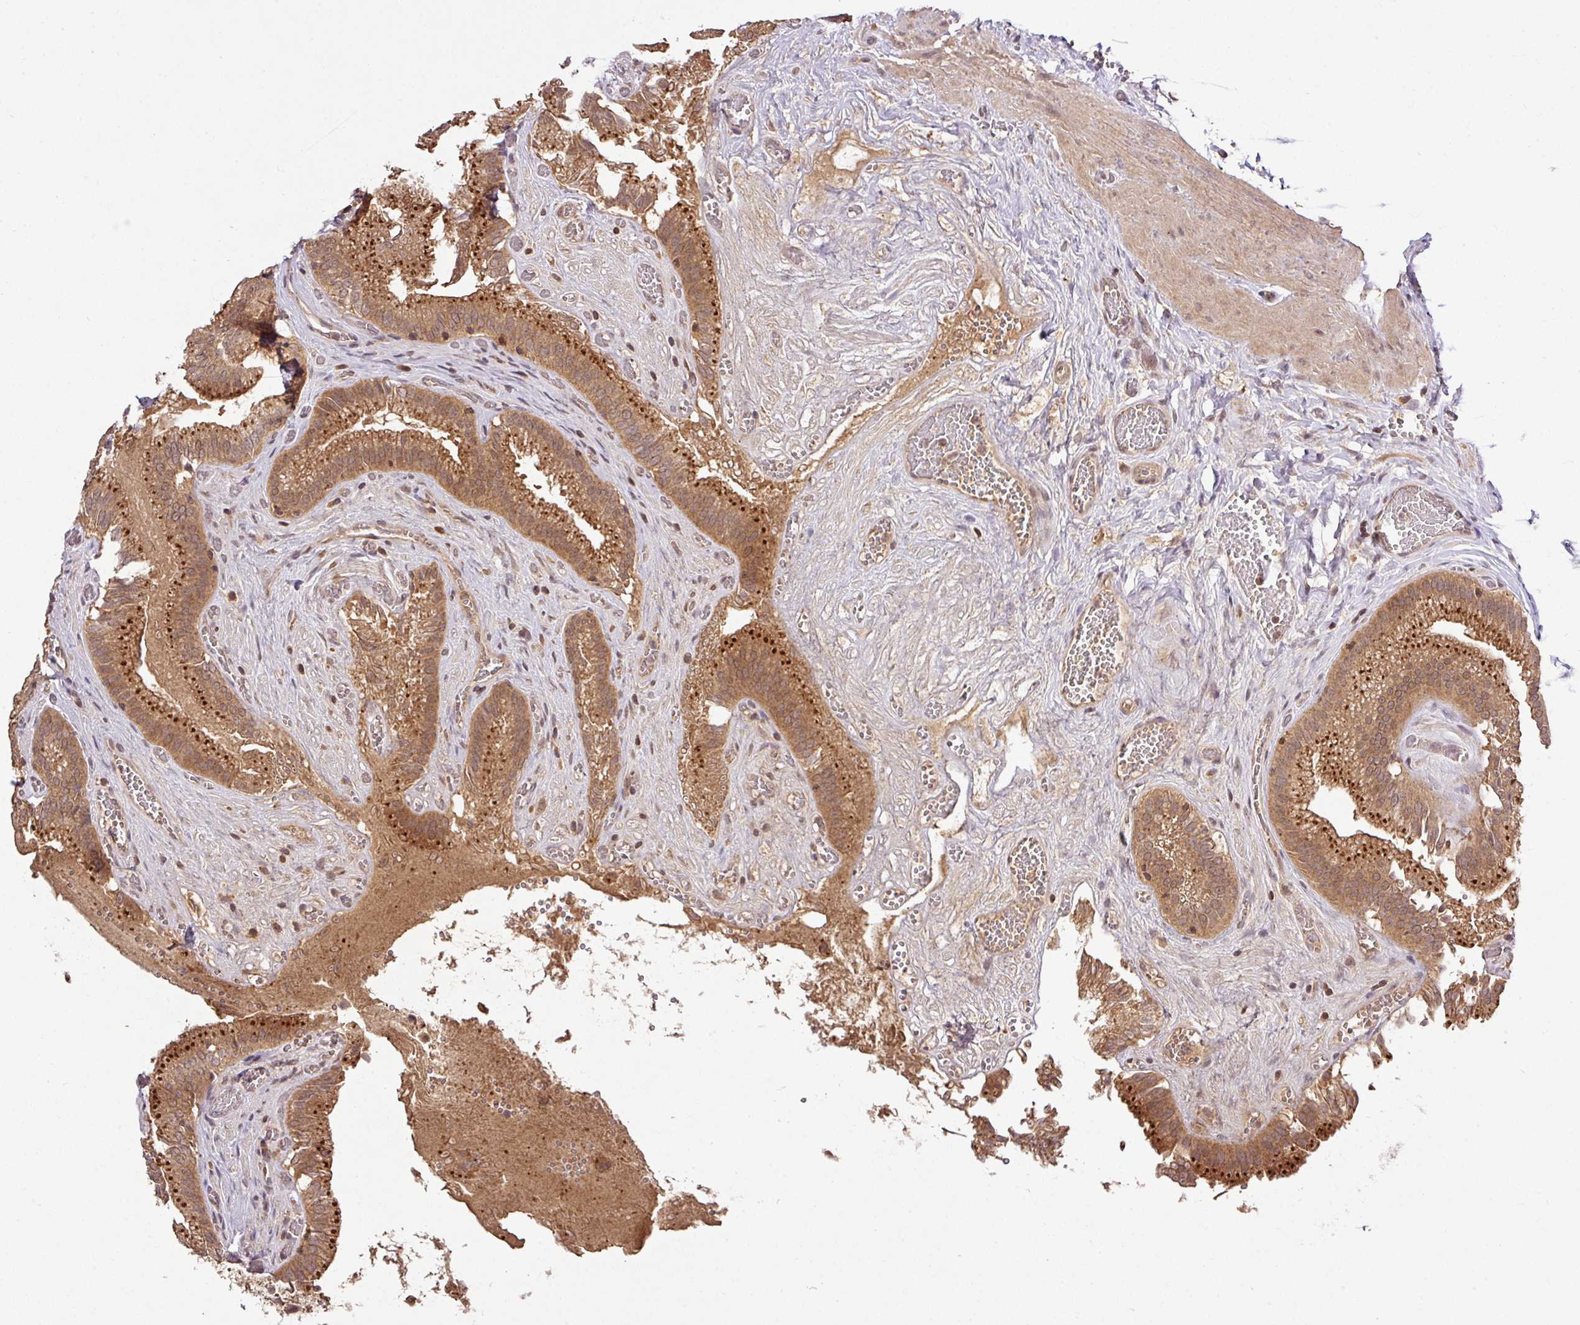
{"staining": {"intensity": "moderate", "quantity": ">75%", "location": "cytoplasmic/membranous"}, "tissue": "gallbladder", "cell_type": "Glandular cells", "image_type": "normal", "snomed": [{"axis": "morphology", "description": "Normal tissue, NOS"}, {"axis": "topography", "description": "Gallbladder"}, {"axis": "topography", "description": "Peripheral nerve tissue"}], "caption": "A high-resolution histopathology image shows immunohistochemistry staining of normal gallbladder, which demonstrates moderate cytoplasmic/membranous positivity in about >75% of glandular cells. Nuclei are stained in blue.", "gene": "FAIM", "patient": {"sex": "male", "age": 17}}